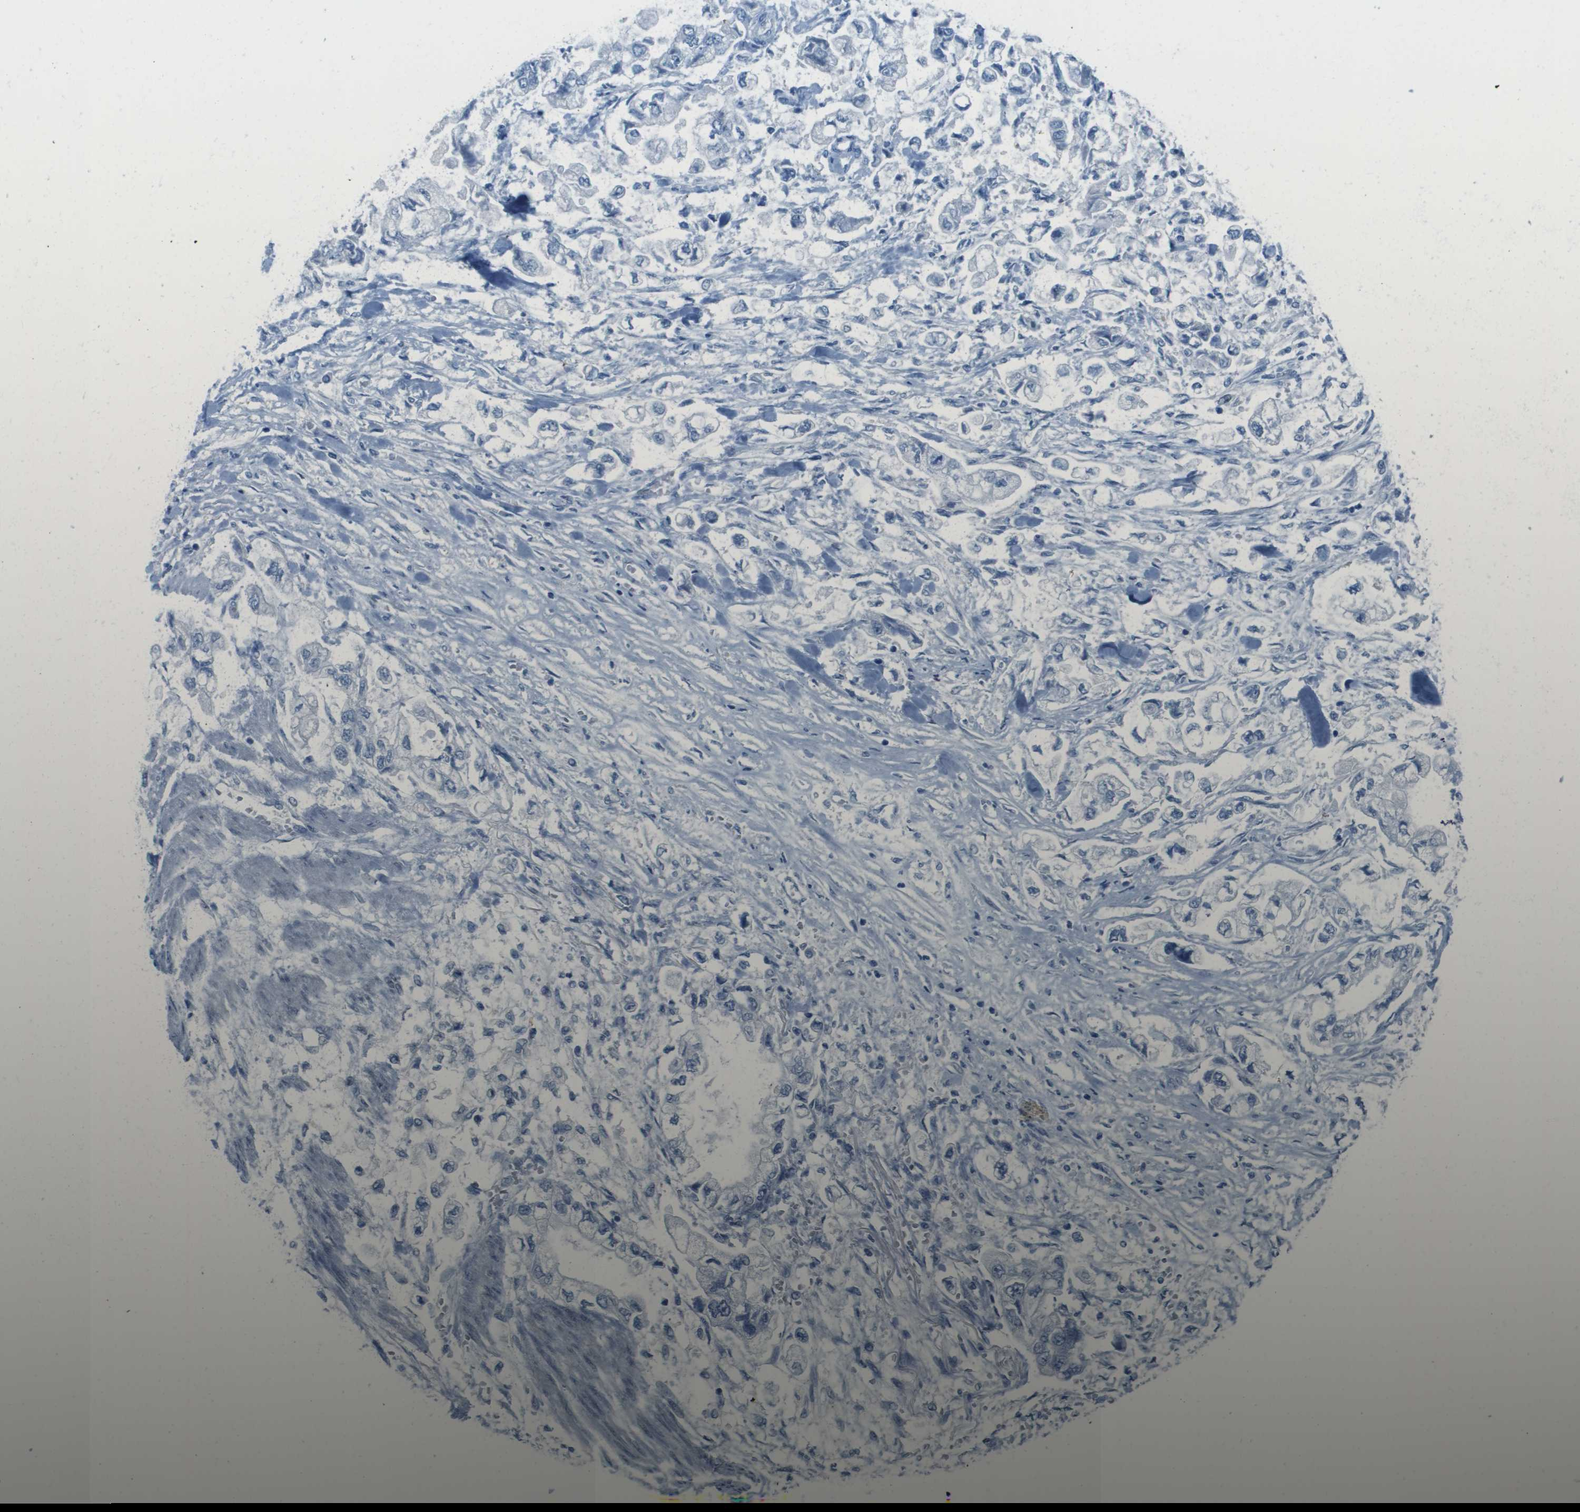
{"staining": {"intensity": "negative", "quantity": "none", "location": "none"}, "tissue": "stomach cancer", "cell_type": "Tumor cells", "image_type": "cancer", "snomed": [{"axis": "morphology", "description": "Normal tissue, NOS"}, {"axis": "morphology", "description": "Adenocarcinoma, NOS"}, {"axis": "topography", "description": "Stomach"}], "caption": "Immunohistochemical staining of adenocarcinoma (stomach) exhibits no significant staining in tumor cells.", "gene": "CDHR2", "patient": {"sex": "male", "age": 62}}